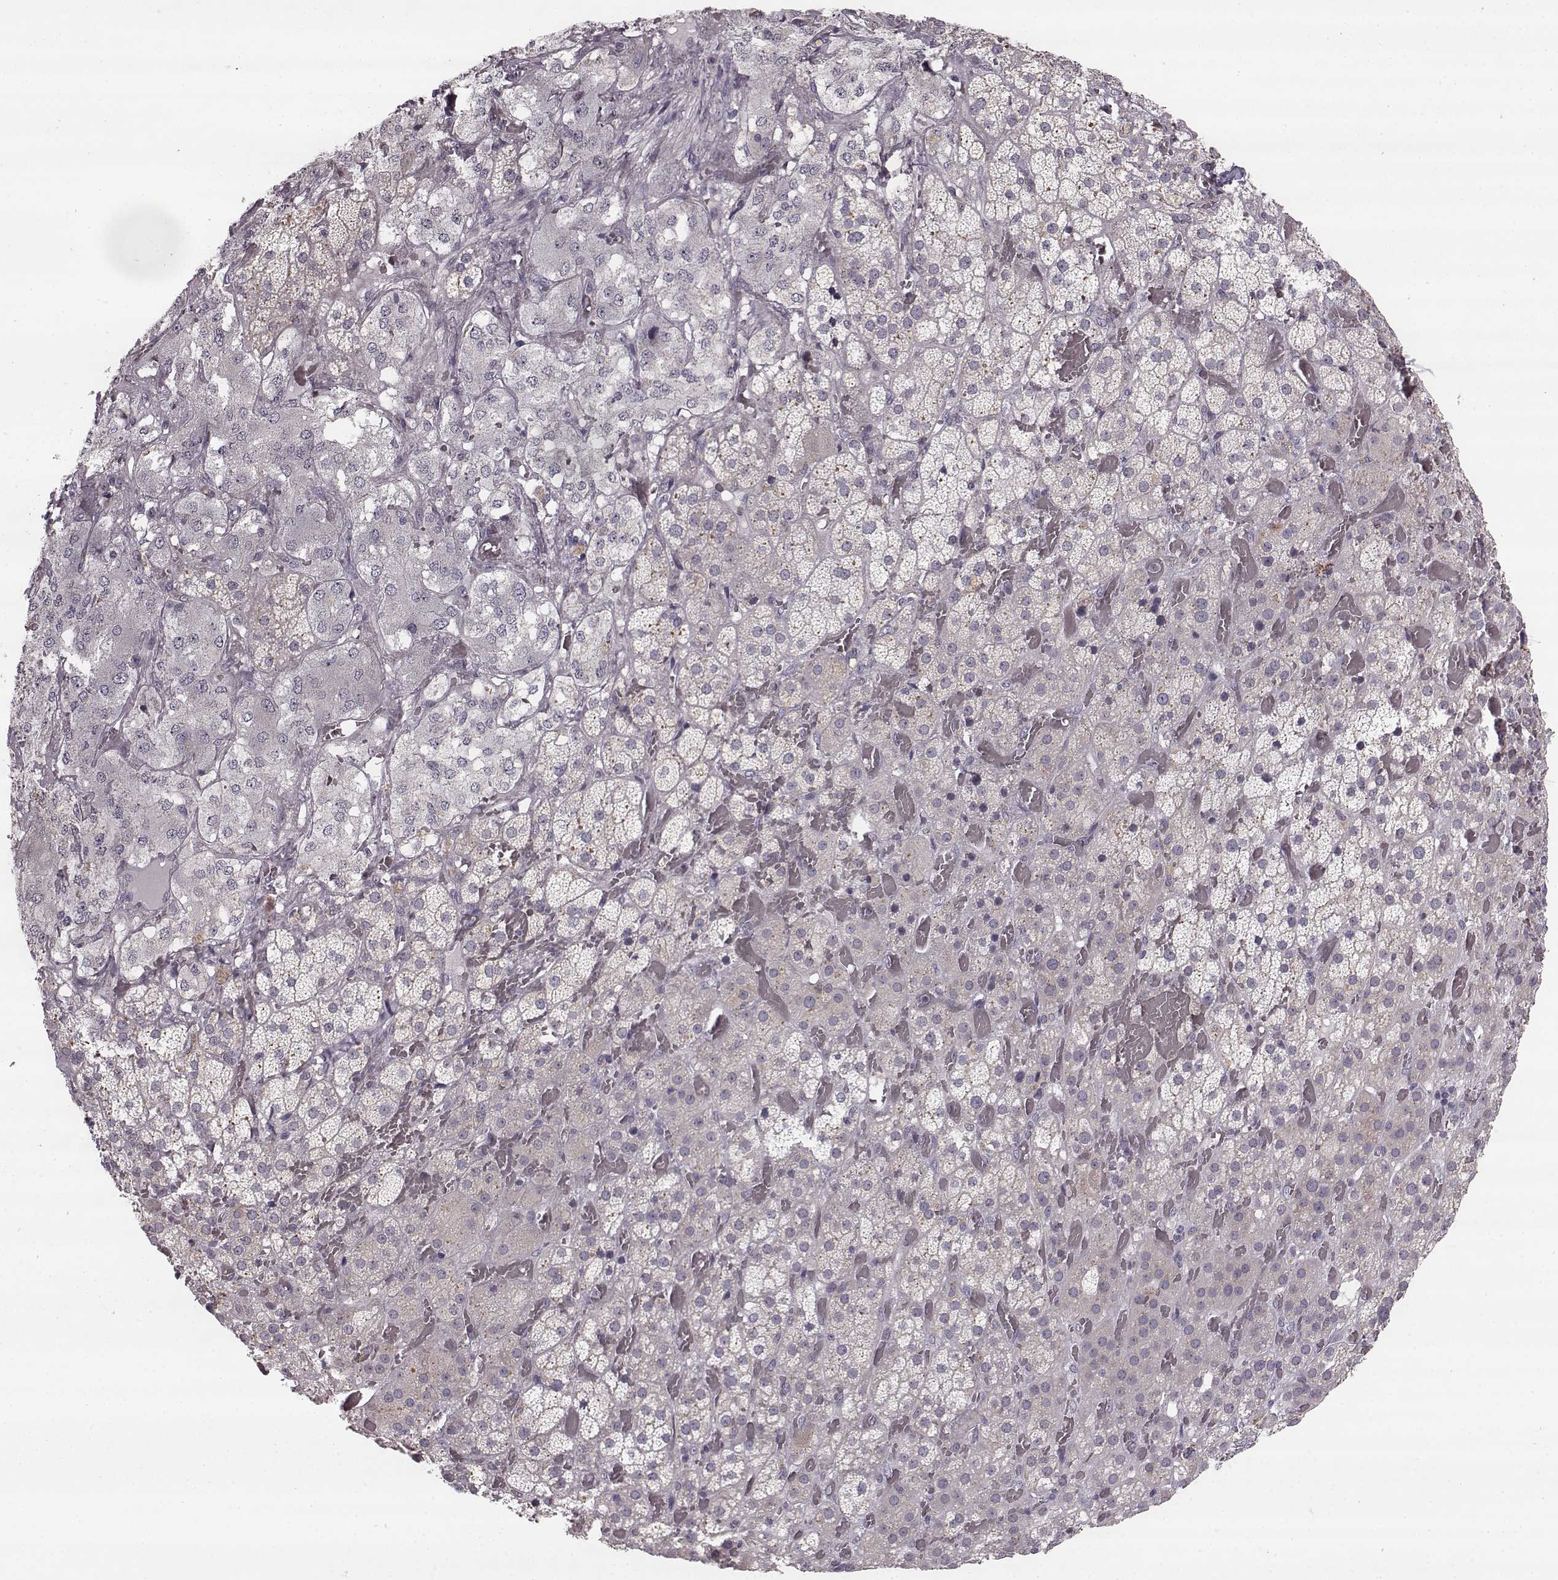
{"staining": {"intensity": "negative", "quantity": "none", "location": "none"}, "tissue": "adrenal gland", "cell_type": "Glandular cells", "image_type": "normal", "snomed": [{"axis": "morphology", "description": "Normal tissue, NOS"}, {"axis": "topography", "description": "Adrenal gland"}], "caption": "Glandular cells are negative for brown protein staining in benign adrenal gland. (Immunohistochemistry (ihc), brightfield microscopy, high magnification).", "gene": "HMMR", "patient": {"sex": "male", "age": 57}}